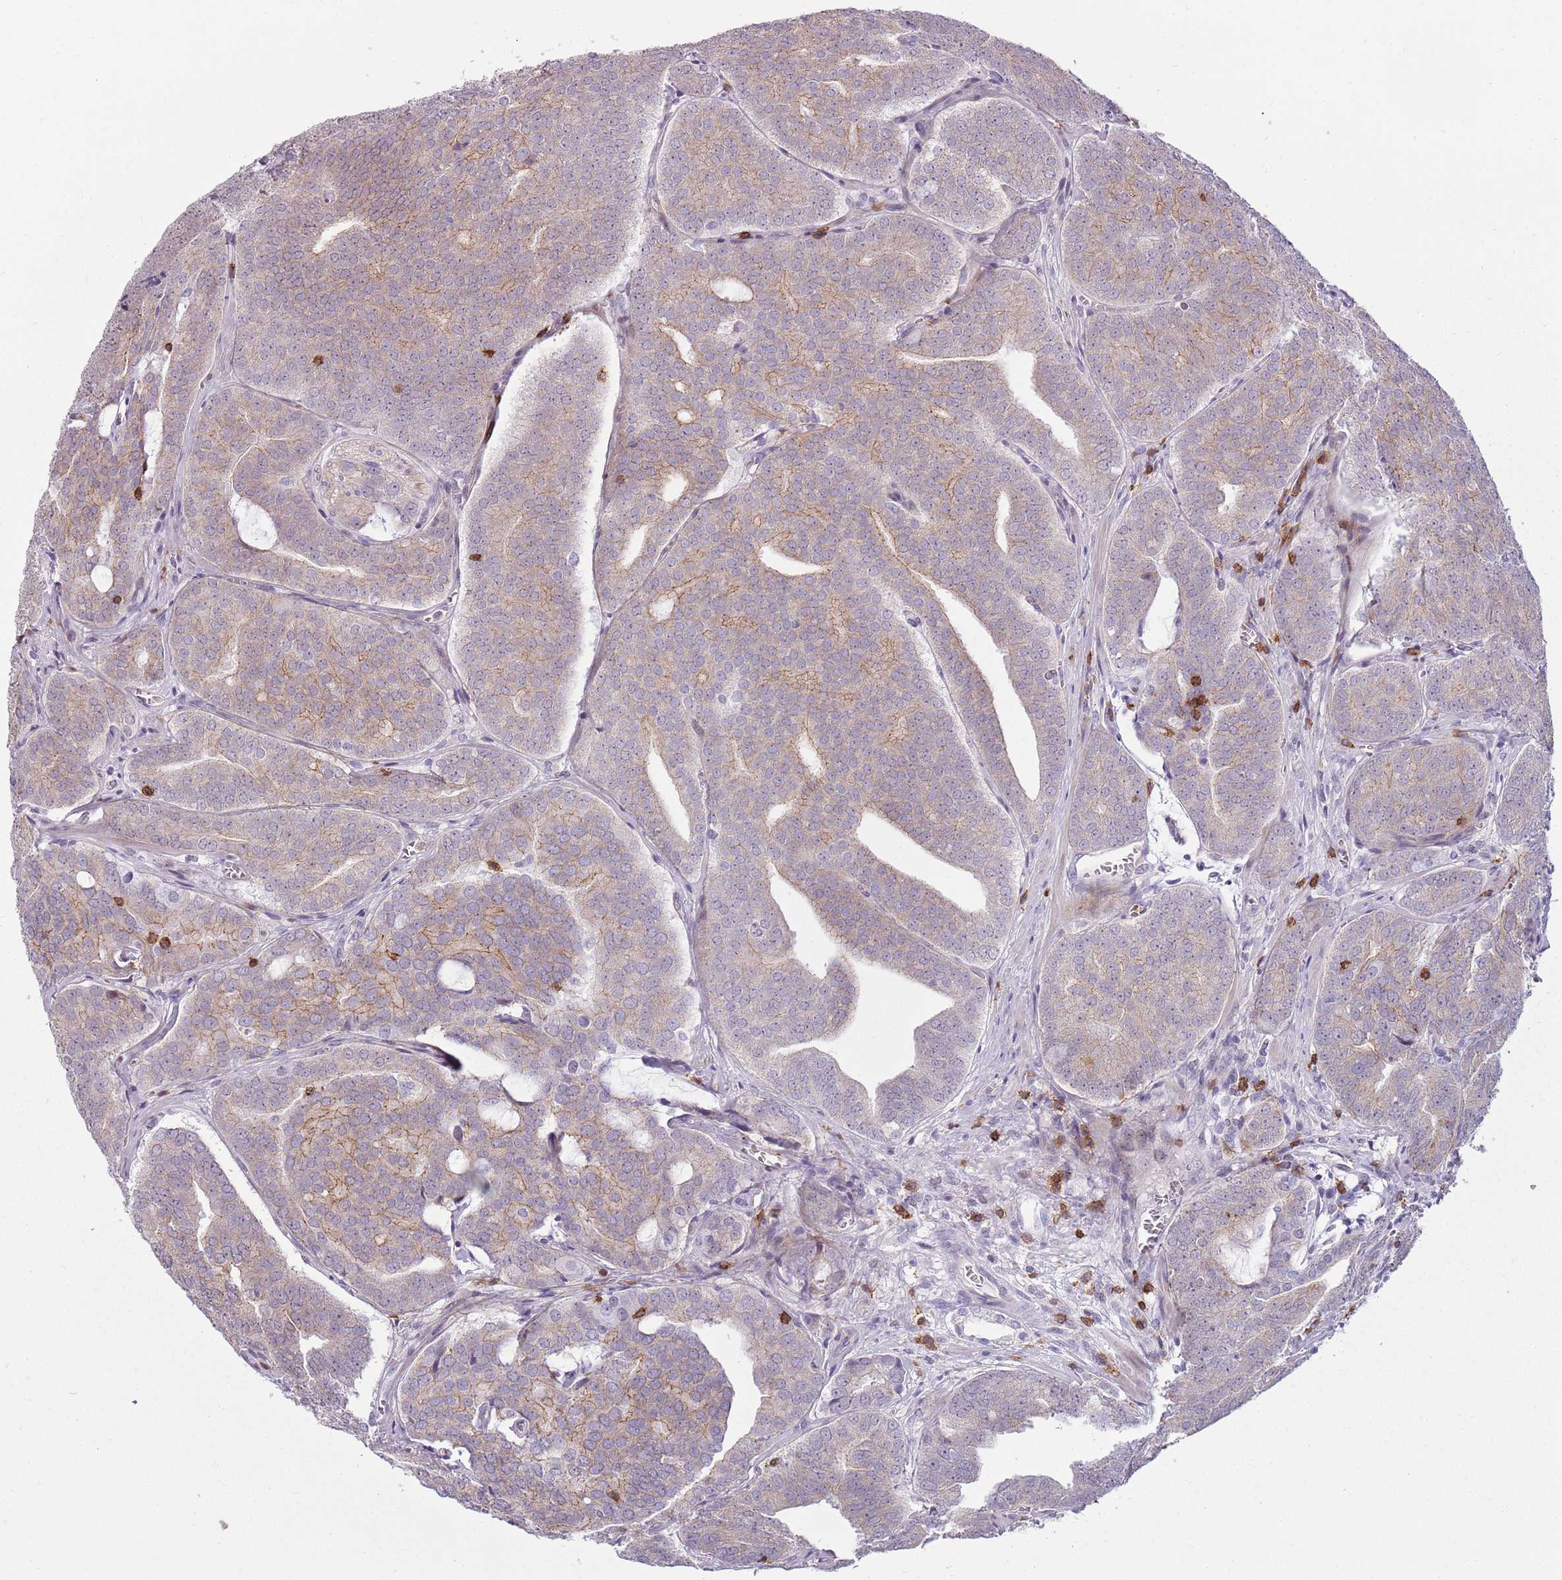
{"staining": {"intensity": "weak", "quantity": "25%-75%", "location": "cytoplasmic/membranous"}, "tissue": "prostate cancer", "cell_type": "Tumor cells", "image_type": "cancer", "snomed": [{"axis": "morphology", "description": "Adenocarcinoma, High grade"}, {"axis": "topography", "description": "Prostate"}], "caption": "Immunohistochemical staining of prostate cancer exhibits low levels of weak cytoplasmic/membranous expression in about 25%-75% of tumor cells.", "gene": "ZNF583", "patient": {"sex": "male", "age": 55}}